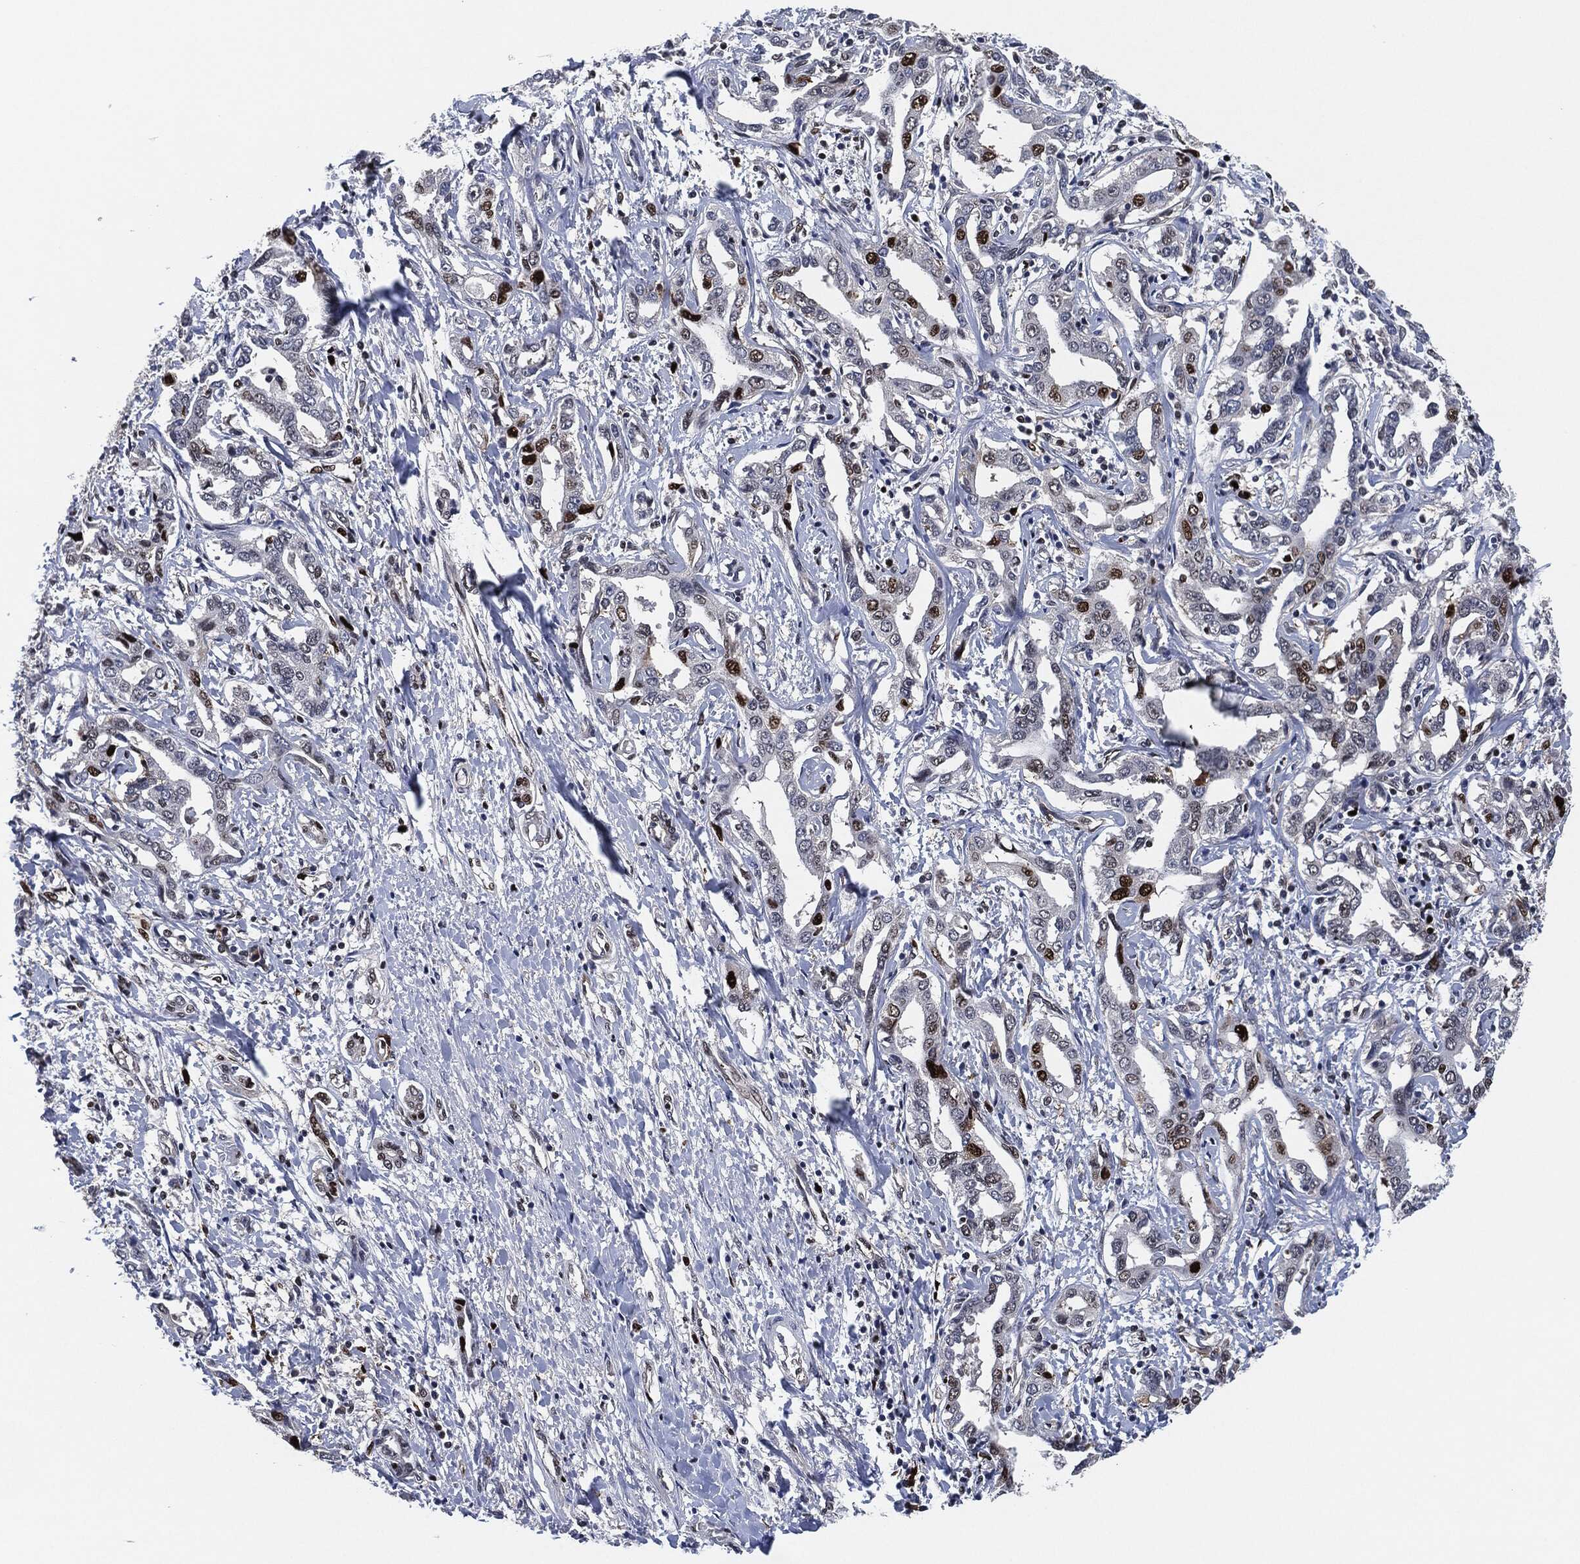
{"staining": {"intensity": "strong", "quantity": "<25%", "location": "nuclear"}, "tissue": "liver cancer", "cell_type": "Tumor cells", "image_type": "cancer", "snomed": [{"axis": "morphology", "description": "Cholangiocarcinoma"}, {"axis": "topography", "description": "Liver"}], "caption": "Tumor cells reveal medium levels of strong nuclear expression in about <25% of cells in cholangiocarcinoma (liver). Immunohistochemistry (ihc) stains the protein of interest in brown and the nuclei are stained blue.", "gene": "PCNA", "patient": {"sex": "male", "age": 59}}